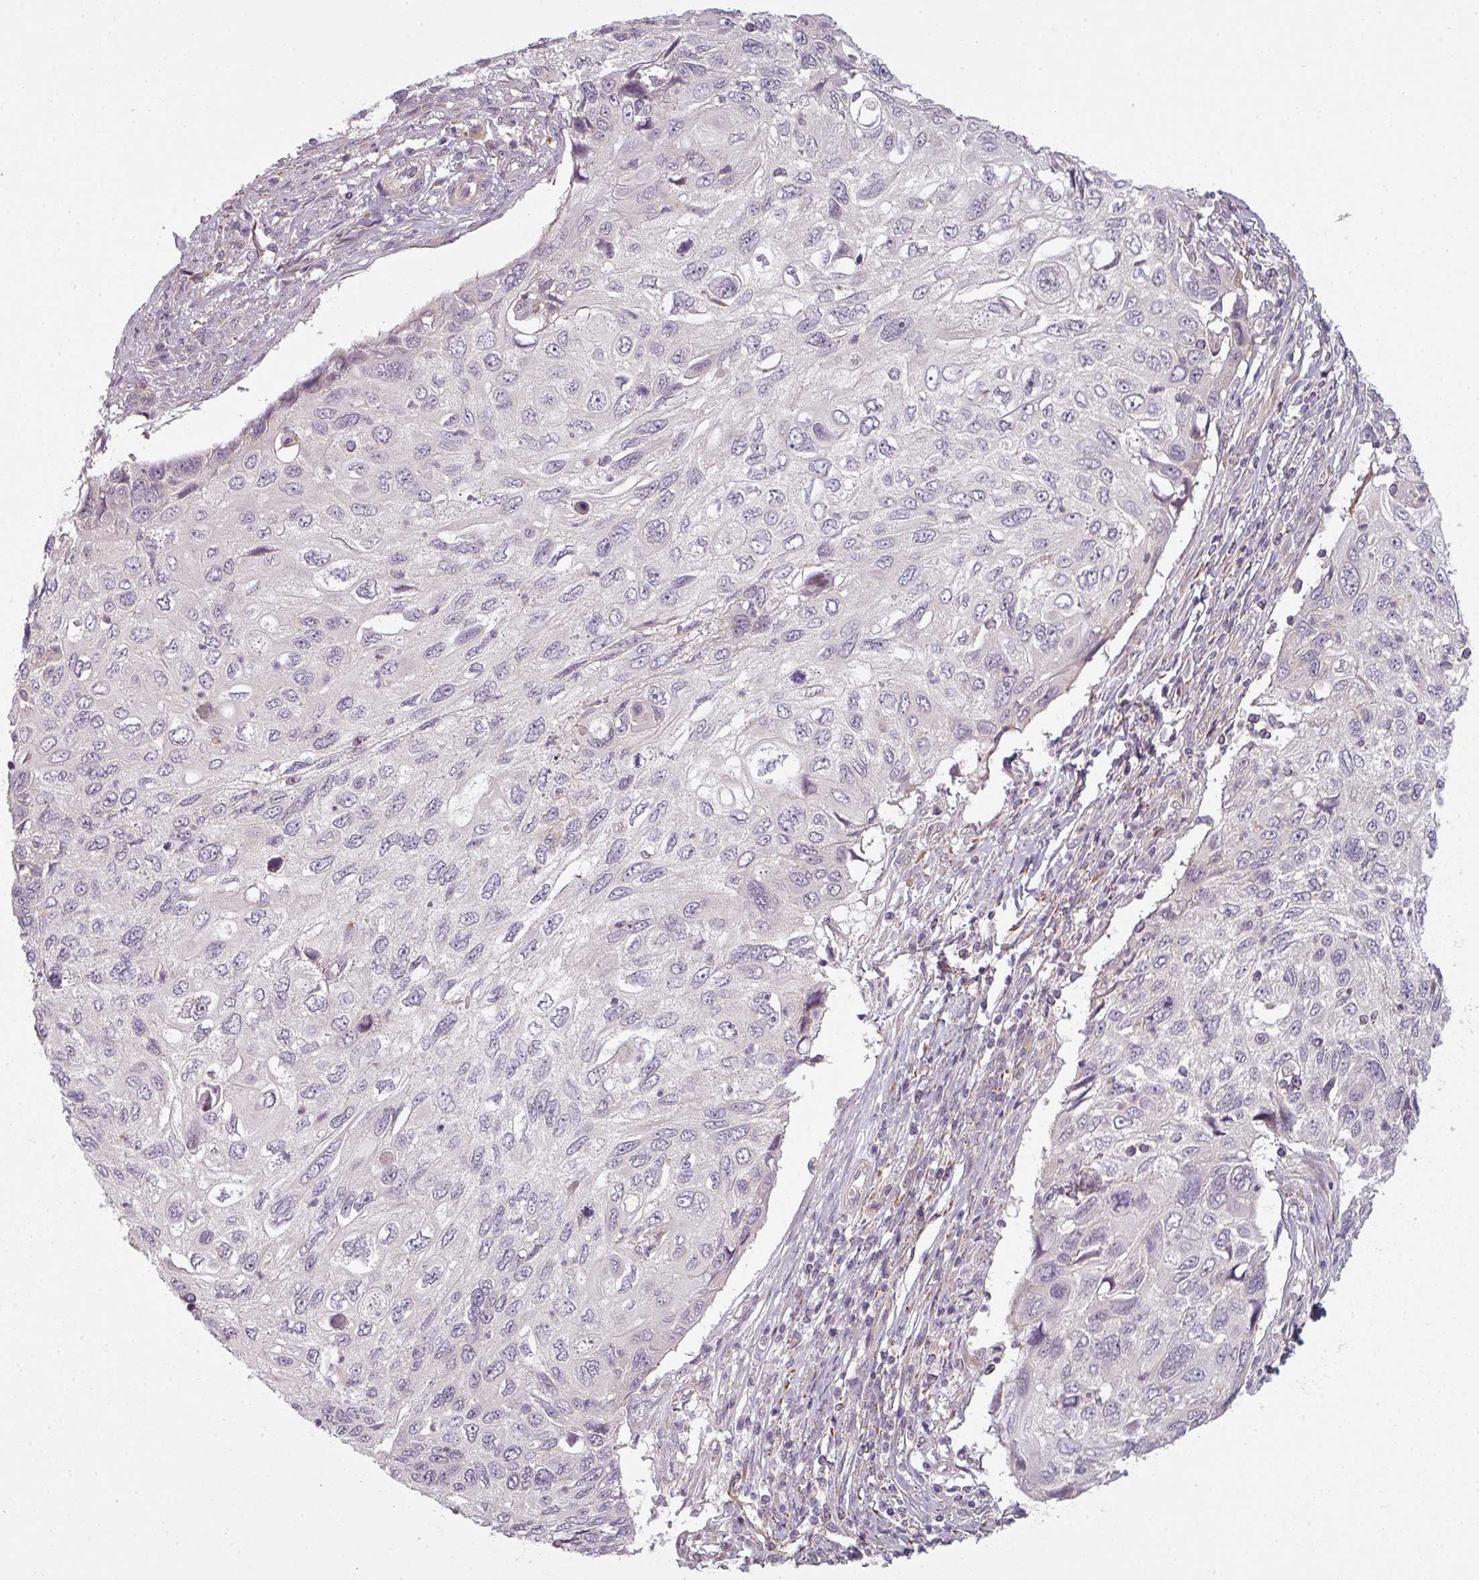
{"staining": {"intensity": "negative", "quantity": "none", "location": "none"}, "tissue": "cervical cancer", "cell_type": "Tumor cells", "image_type": "cancer", "snomed": [{"axis": "morphology", "description": "Squamous cell carcinoma, NOS"}, {"axis": "topography", "description": "Cervix"}], "caption": "Tumor cells show no significant protein positivity in cervical cancer (squamous cell carcinoma). (Brightfield microscopy of DAB (3,3'-diaminobenzidine) immunohistochemistry at high magnification).", "gene": "SLC16A9", "patient": {"sex": "female", "age": 70}}